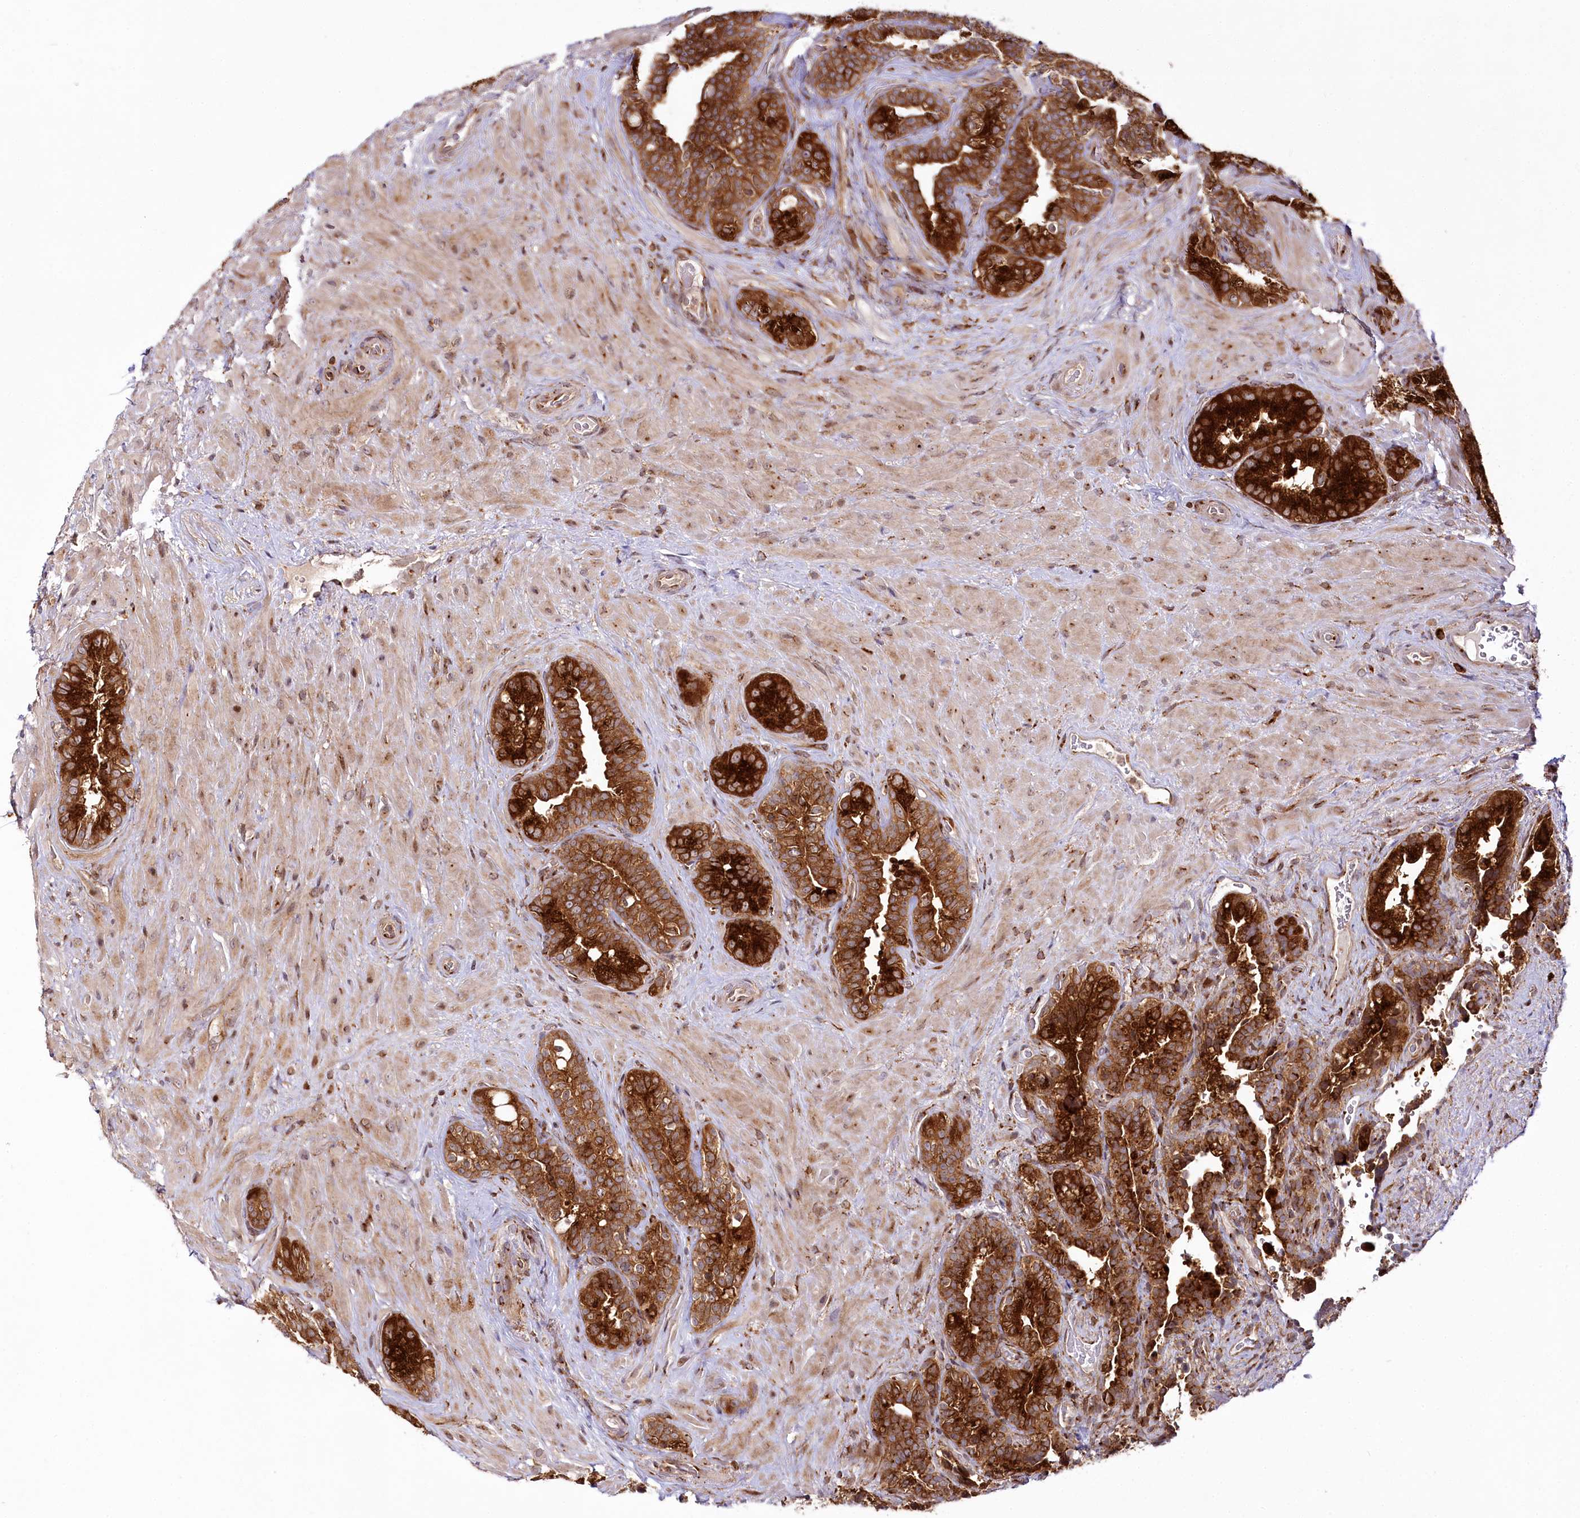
{"staining": {"intensity": "strong", "quantity": ">75%", "location": "cytoplasmic/membranous"}, "tissue": "seminal vesicle", "cell_type": "Glandular cells", "image_type": "normal", "snomed": [{"axis": "morphology", "description": "Normal tissue, NOS"}, {"axis": "topography", "description": "Seminal veicle"}, {"axis": "topography", "description": "Peripheral nerve tissue"}], "caption": "This micrograph reveals IHC staining of benign human seminal vesicle, with high strong cytoplasmic/membranous staining in approximately >75% of glandular cells.", "gene": "COPG1", "patient": {"sex": "male", "age": 67}}